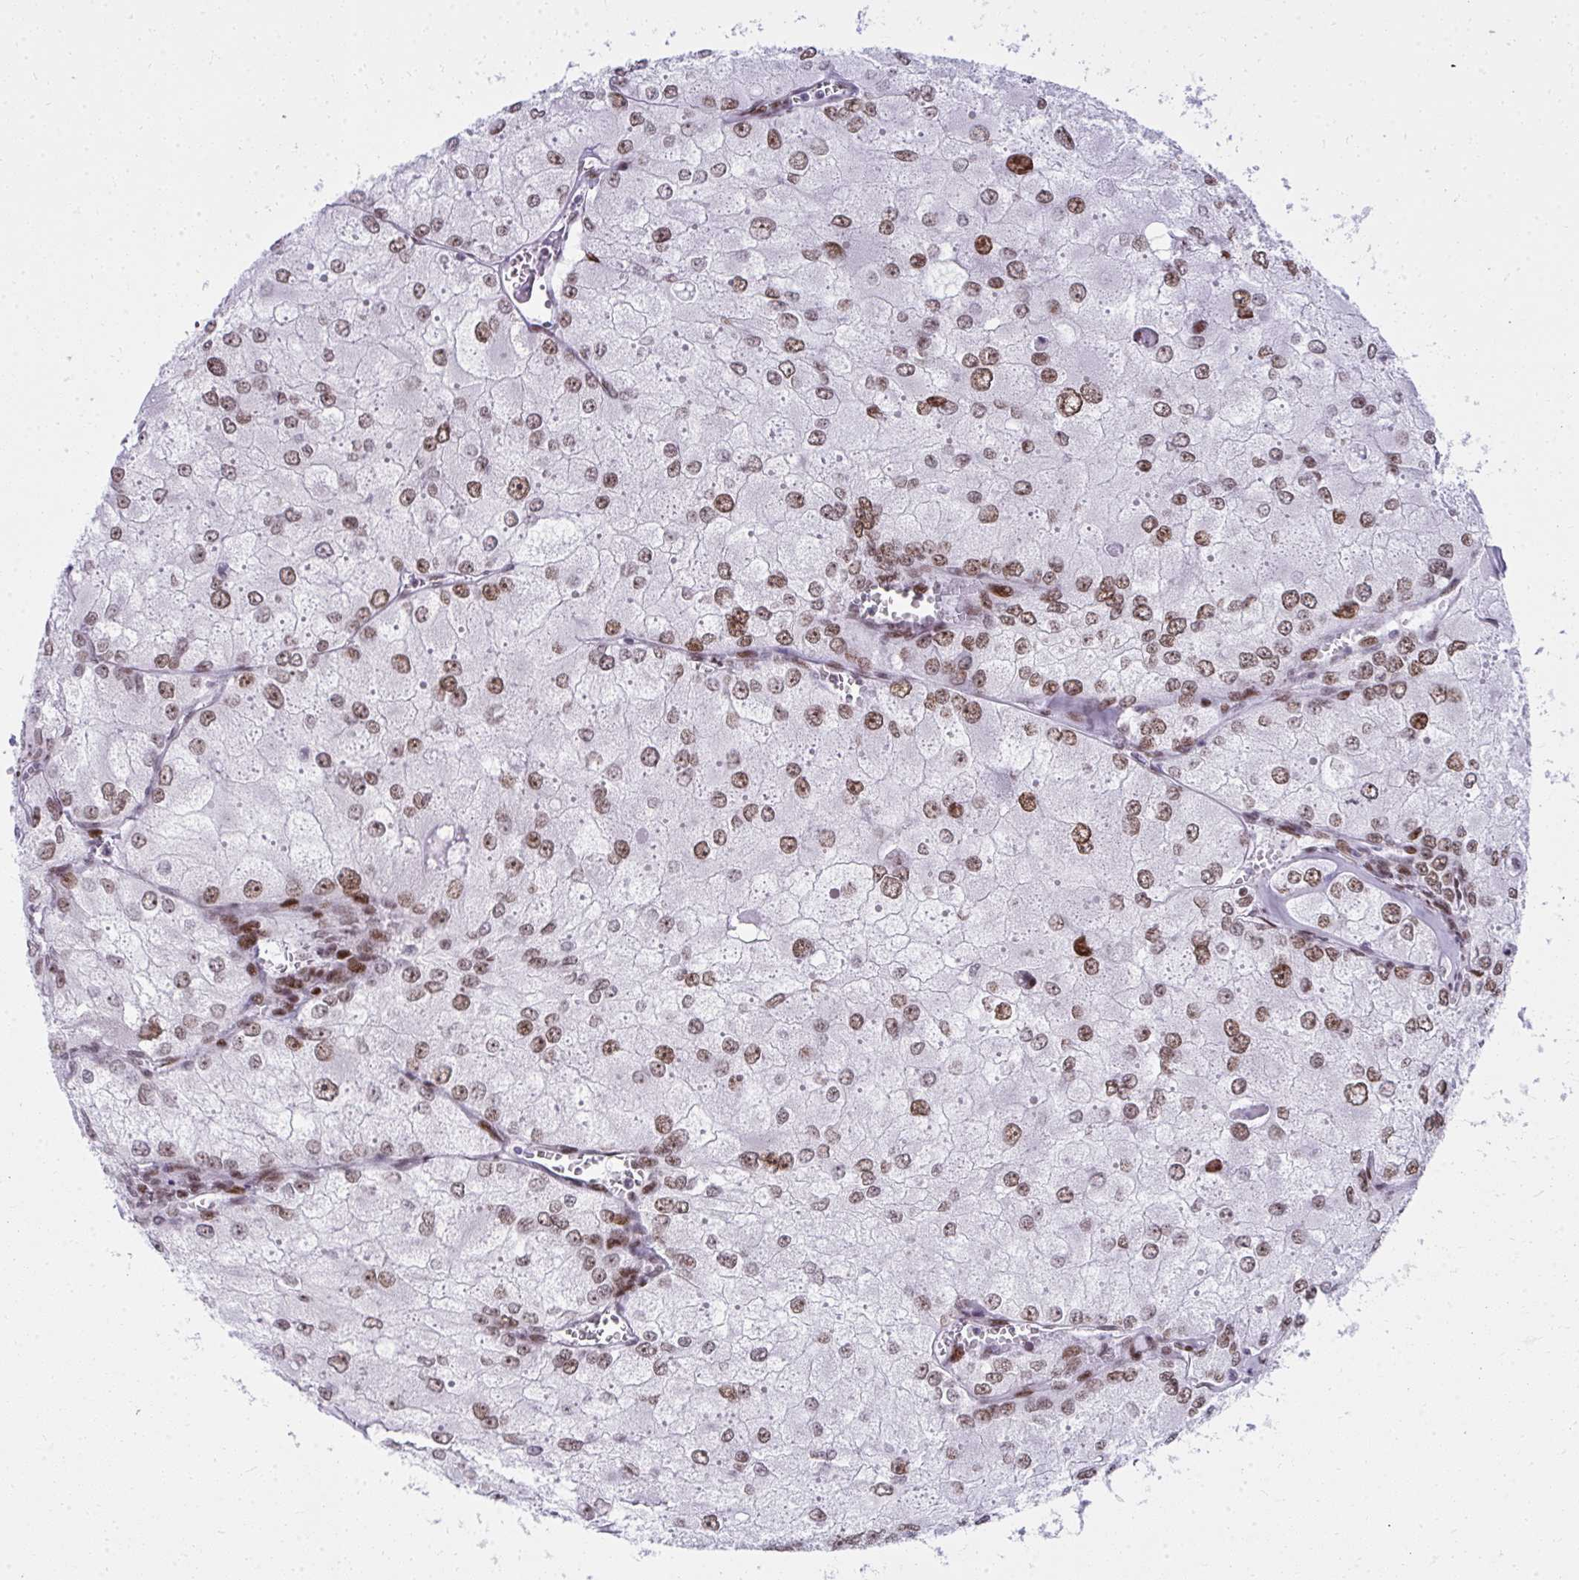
{"staining": {"intensity": "moderate", "quantity": ">75%", "location": "nuclear"}, "tissue": "renal cancer", "cell_type": "Tumor cells", "image_type": "cancer", "snomed": [{"axis": "morphology", "description": "Adenocarcinoma, NOS"}, {"axis": "topography", "description": "Kidney"}], "caption": "This micrograph exhibits IHC staining of adenocarcinoma (renal), with medium moderate nuclear expression in about >75% of tumor cells.", "gene": "GLDN", "patient": {"sex": "female", "age": 70}}